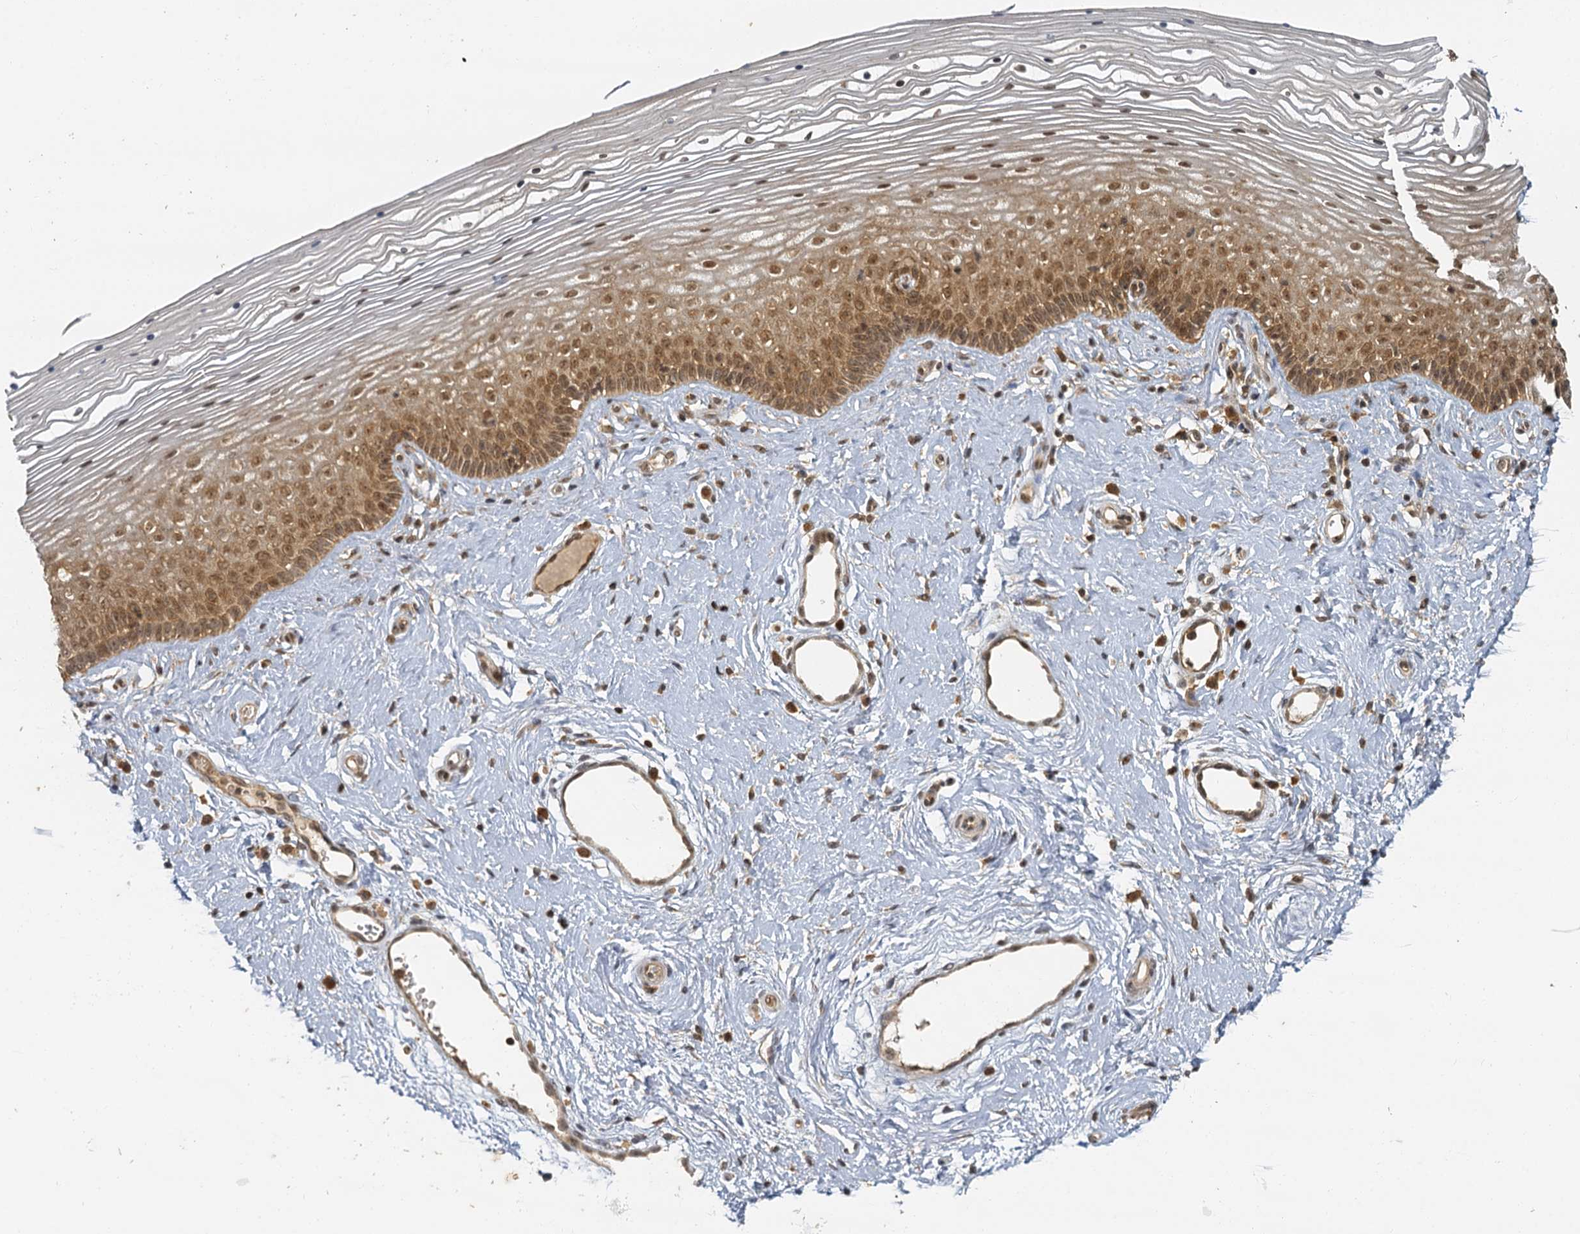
{"staining": {"intensity": "moderate", "quantity": ">75%", "location": "cytoplasmic/membranous,nuclear"}, "tissue": "vagina", "cell_type": "Squamous epithelial cells", "image_type": "normal", "snomed": [{"axis": "morphology", "description": "Normal tissue, NOS"}, {"axis": "topography", "description": "Vagina"}], "caption": "Immunohistochemistry image of normal human vagina stained for a protein (brown), which shows medium levels of moderate cytoplasmic/membranous,nuclear staining in approximately >75% of squamous epithelial cells.", "gene": "ZNF549", "patient": {"sex": "female", "age": 46}}